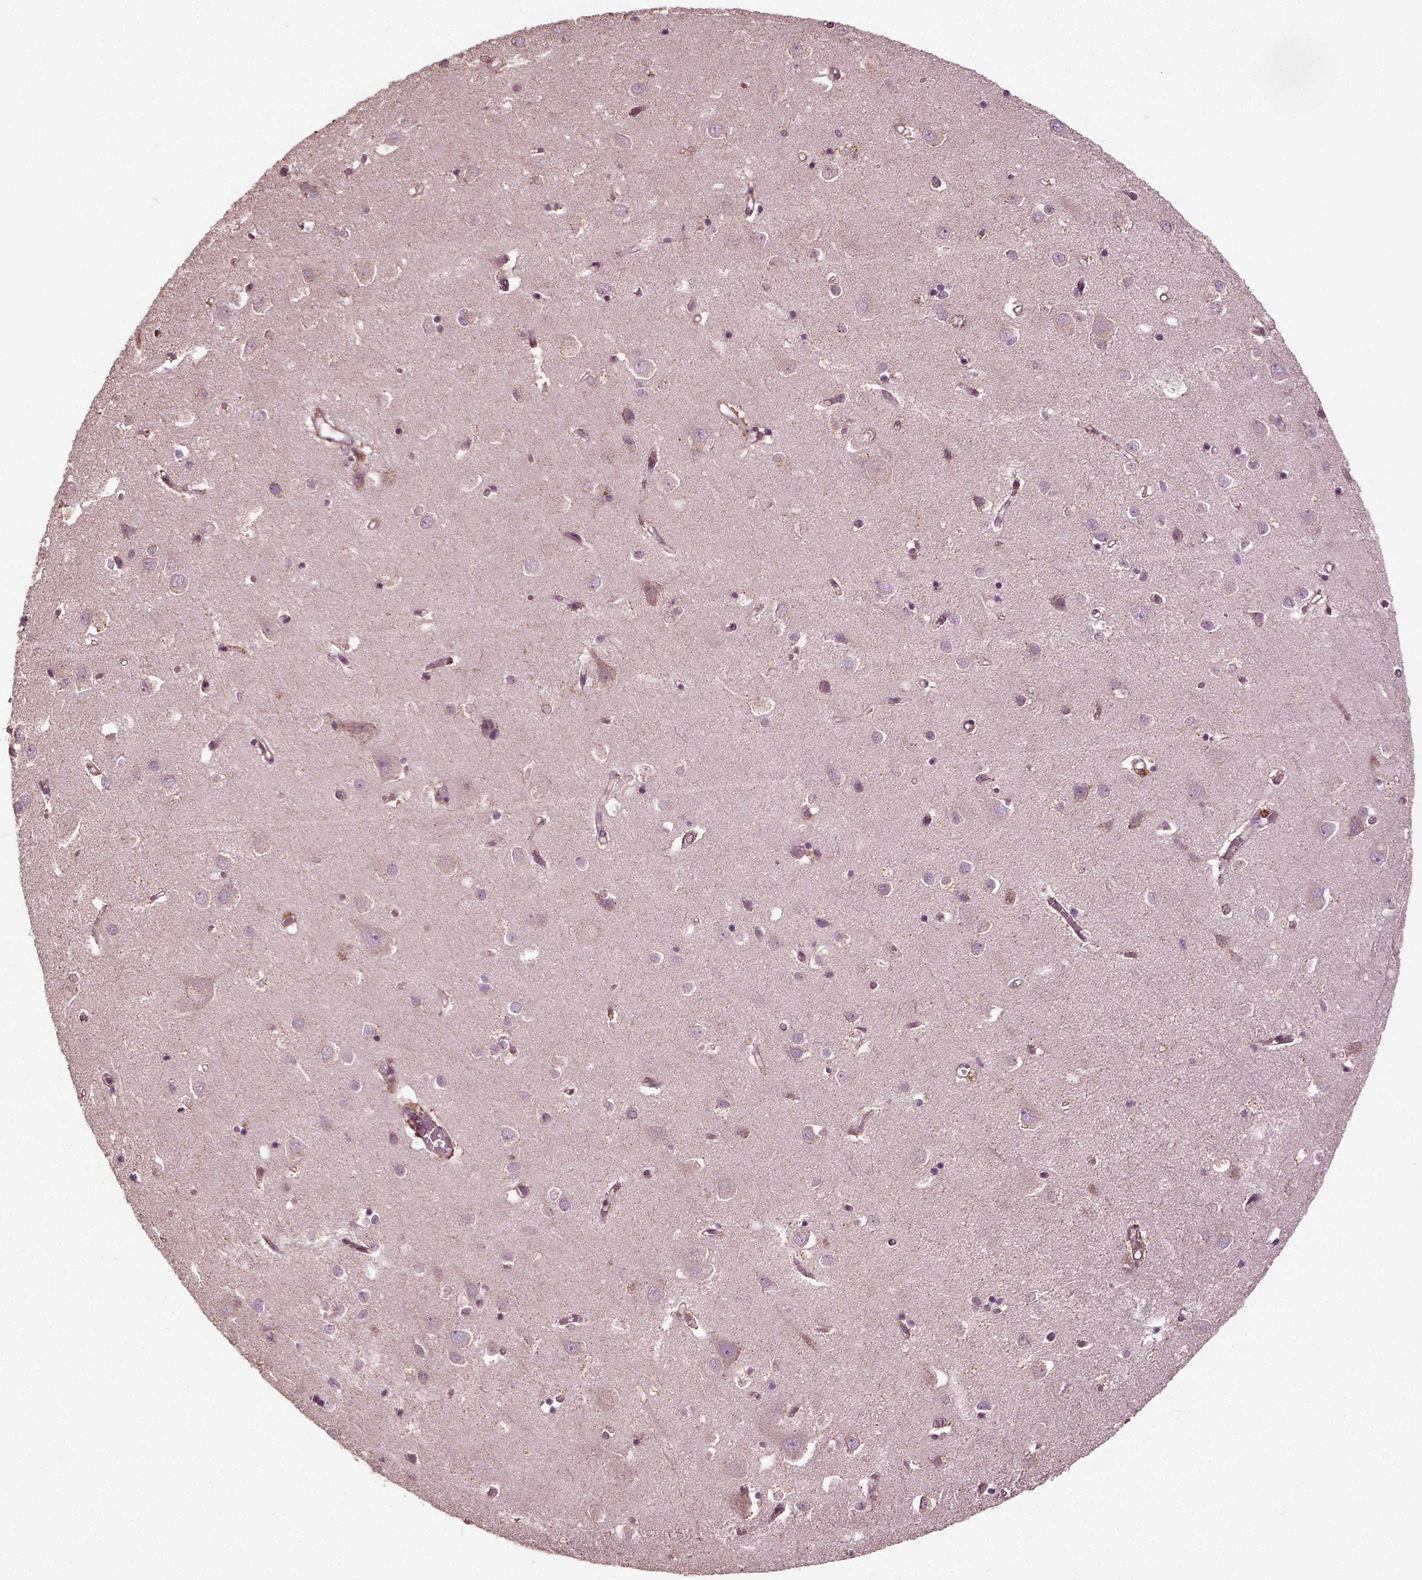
{"staining": {"intensity": "negative", "quantity": "none", "location": "none"}, "tissue": "cerebral cortex", "cell_type": "Endothelial cells", "image_type": "normal", "snomed": [{"axis": "morphology", "description": "Normal tissue, NOS"}, {"axis": "topography", "description": "Cerebral cortex"}], "caption": "This is an immunohistochemistry image of normal human cerebral cortex. There is no expression in endothelial cells.", "gene": "ERV3", "patient": {"sex": "male", "age": 70}}